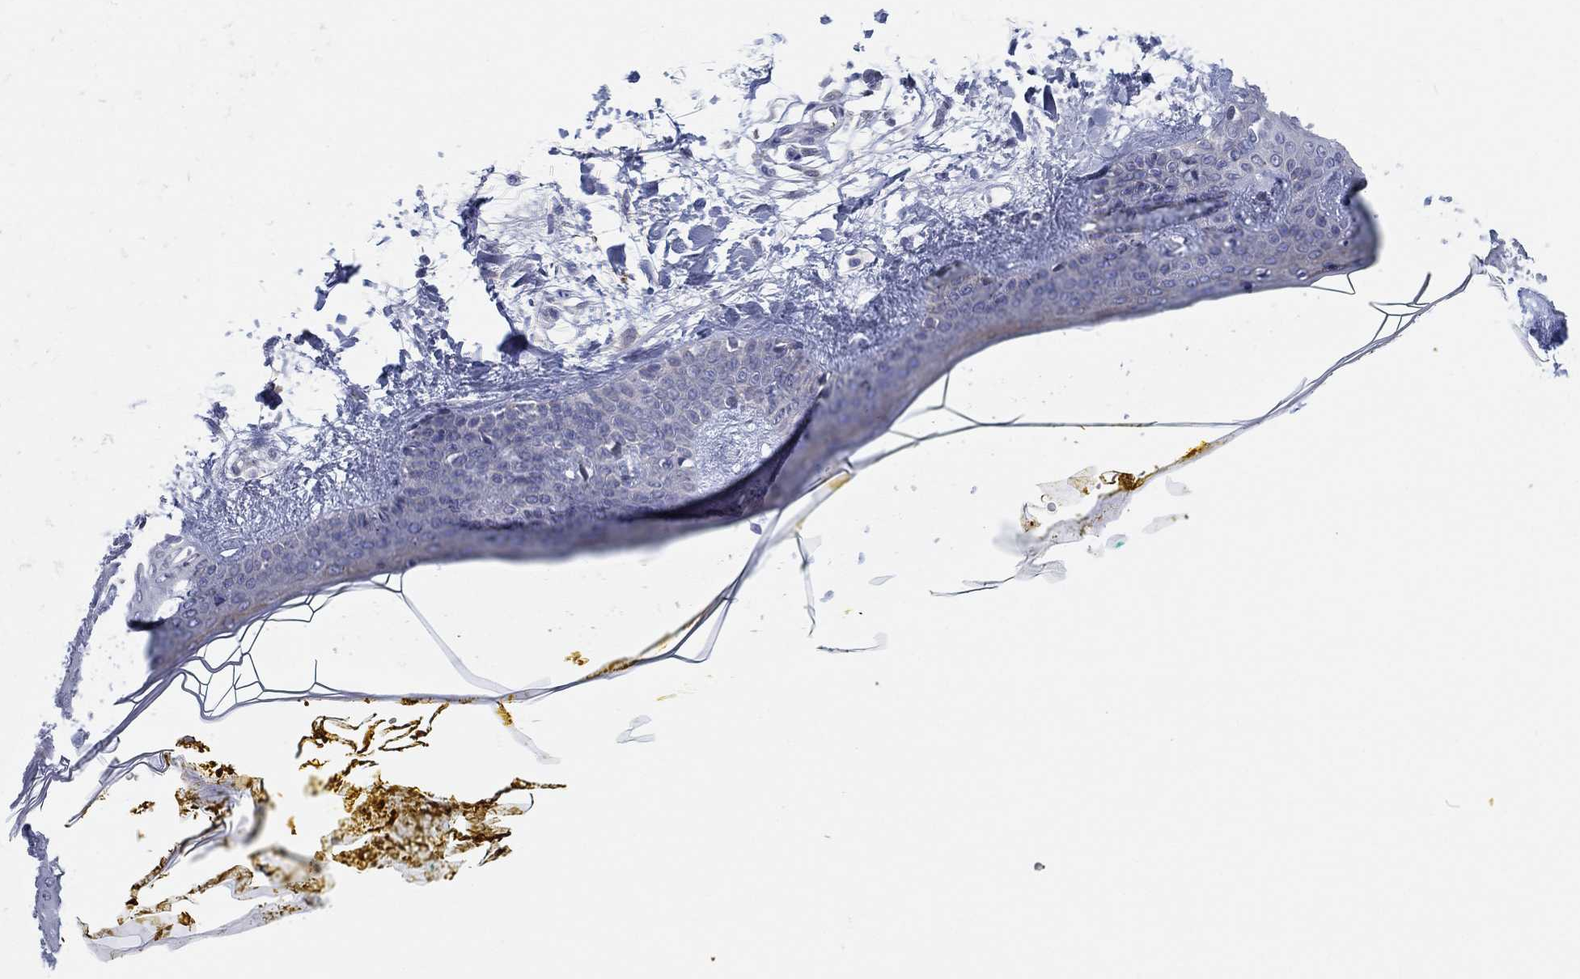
{"staining": {"intensity": "negative", "quantity": "none", "location": "none"}, "tissue": "skin", "cell_type": "Fibroblasts", "image_type": "normal", "snomed": [{"axis": "morphology", "description": "Normal tissue, NOS"}, {"axis": "topography", "description": "Skin"}], "caption": "This micrograph is of benign skin stained with IHC to label a protein in brown with the nuclei are counter-stained blue. There is no expression in fibroblasts.", "gene": "HEATR4", "patient": {"sex": "female", "age": 34}}